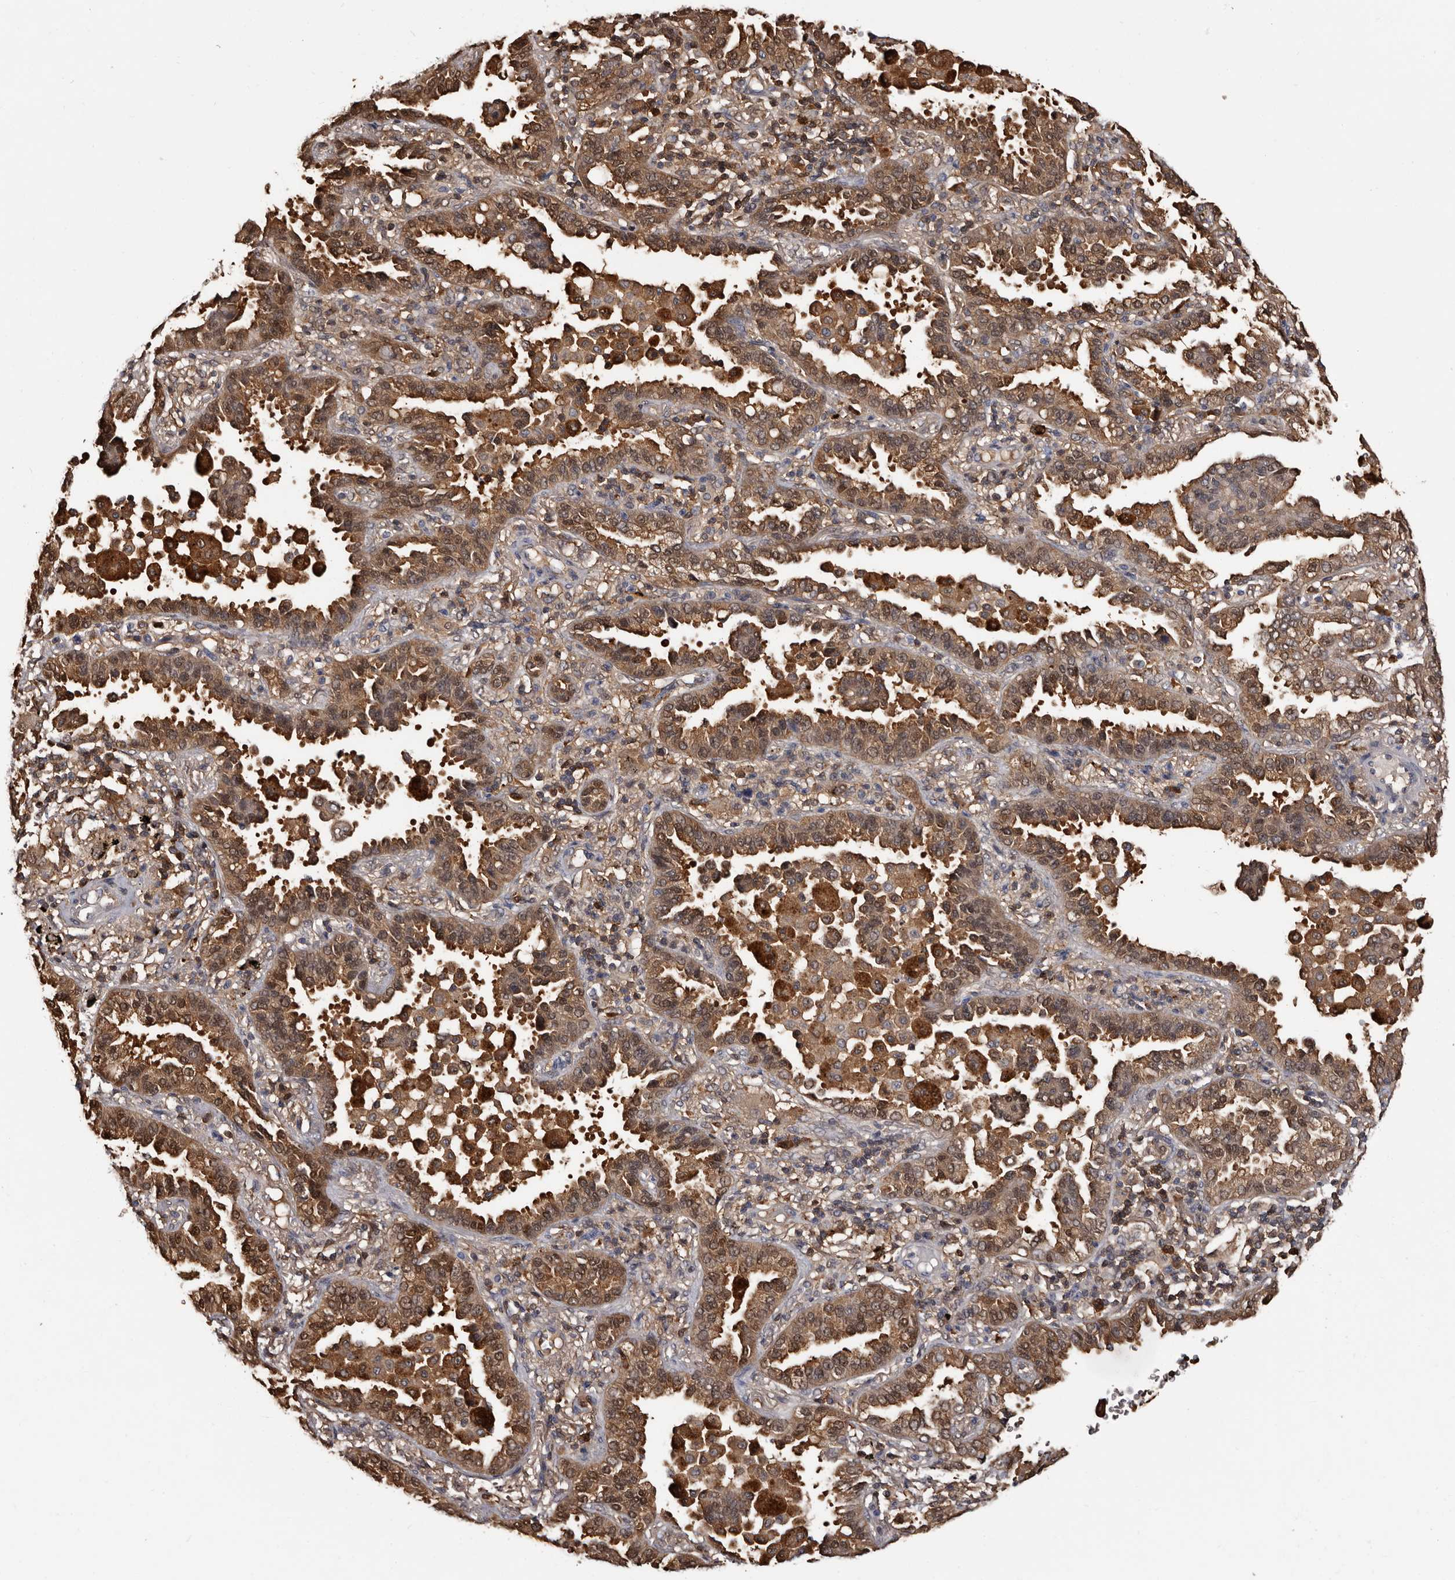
{"staining": {"intensity": "moderate", "quantity": "25%-75%", "location": "cytoplasmic/membranous,nuclear"}, "tissue": "lung cancer", "cell_type": "Tumor cells", "image_type": "cancer", "snomed": [{"axis": "morphology", "description": "Normal tissue, NOS"}, {"axis": "morphology", "description": "Adenocarcinoma, NOS"}, {"axis": "topography", "description": "Lung"}], "caption": "Immunohistochemistry of adenocarcinoma (lung) reveals medium levels of moderate cytoplasmic/membranous and nuclear expression in about 25%-75% of tumor cells.", "gene": "DNPH1", "patient": {"sex": "male", "age": 59}}